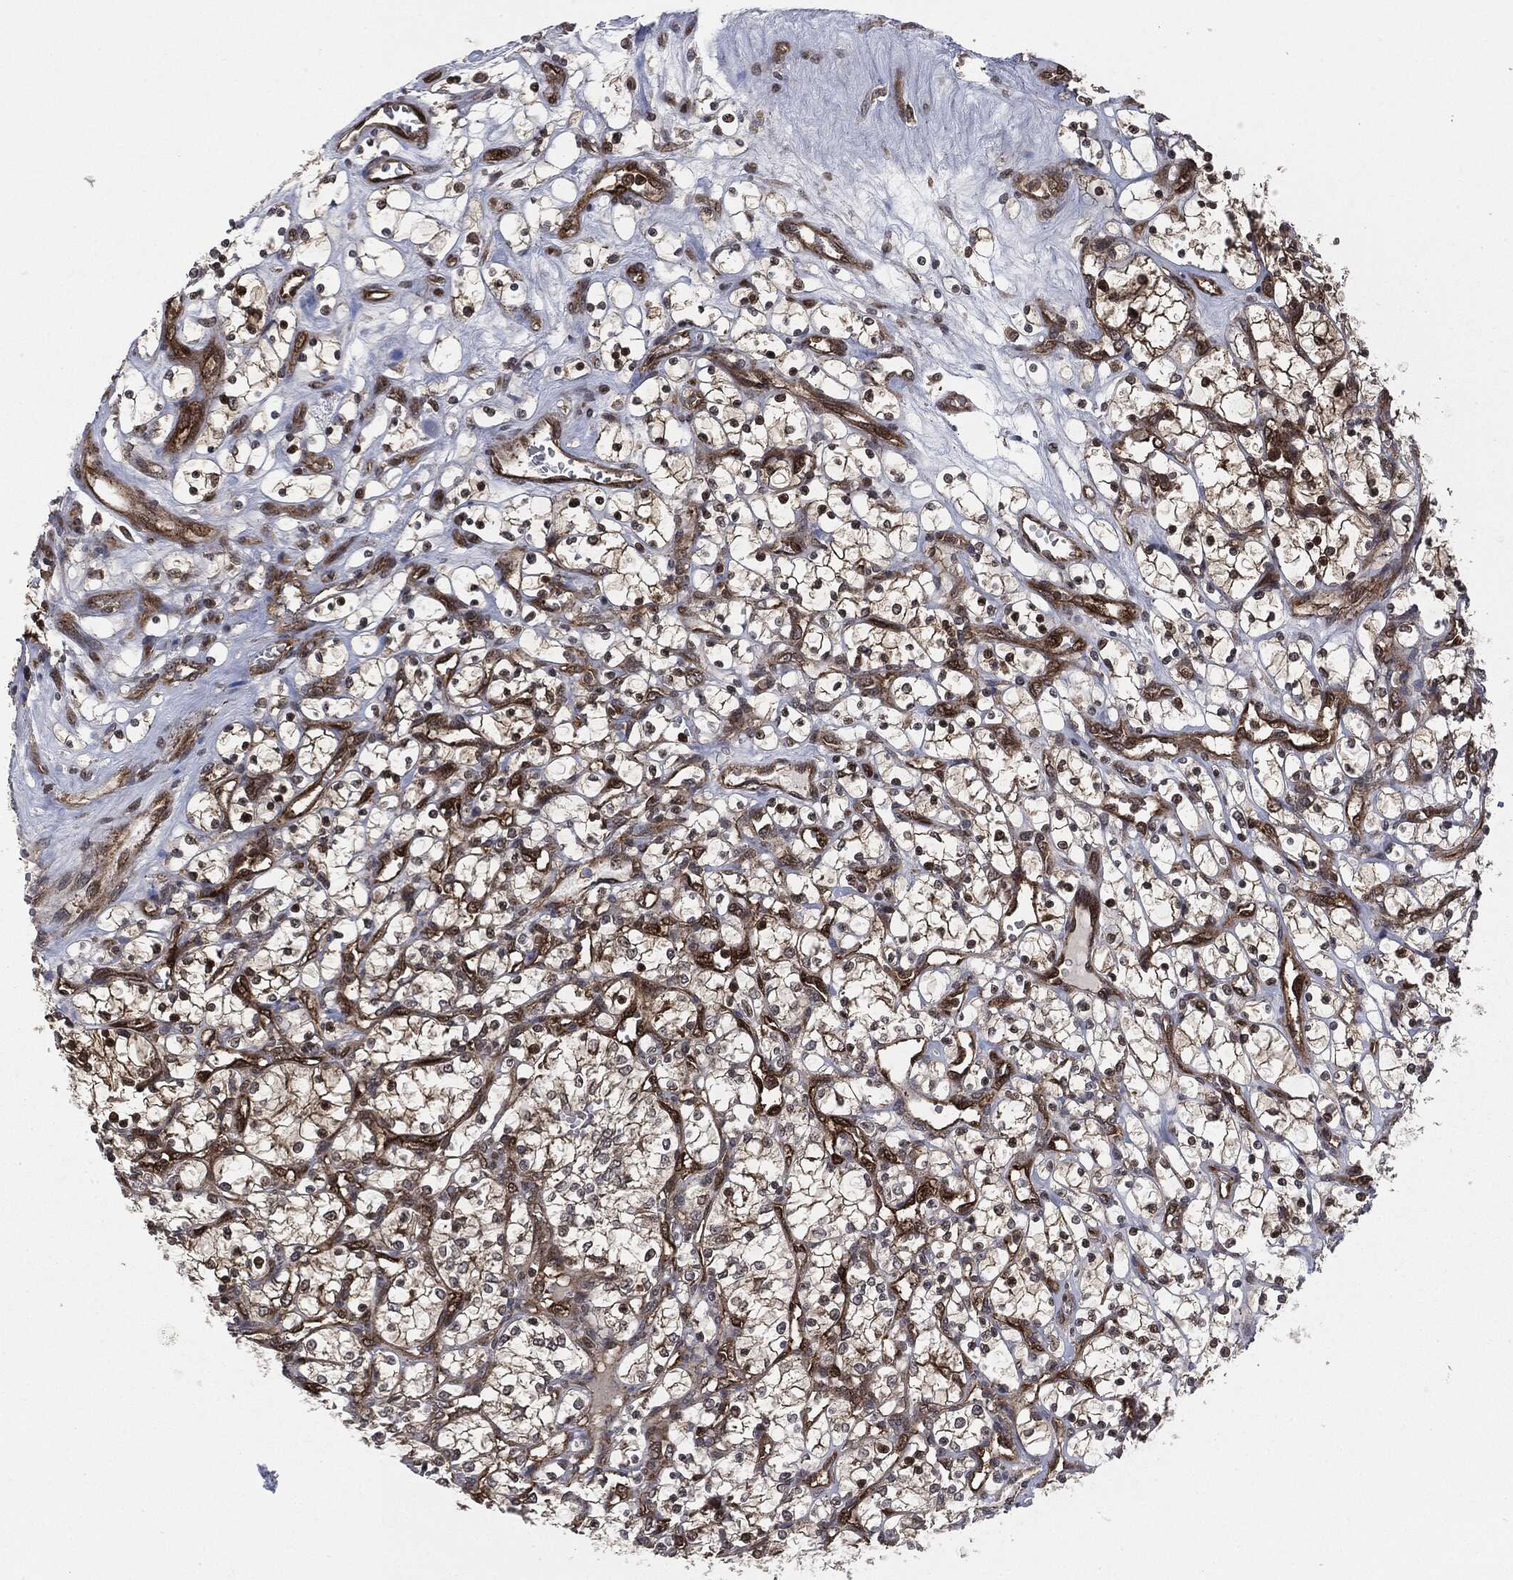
{"staining": {"intensity": "moderate", "quantity": "25%-75%", "location": "cytoplasmic/membranous,nuclear"}, "tissue": "renal cancer", "cell_type": "Tumor cells", "image_type": "cancer", "snomed": [{"axis": "morphology", "description": "Adenocarcinoma, NOS"}, {"axis": "topography", "description": "Kidney"}], "caption": "This is an image of IHC staining of renal adenocarcinoma, which shows moderate expression in the cytoplasmic/membranous and nuclear of tumor cells.", "gene": "HRAS", "patient": {"sex": "female", "age": 69}}